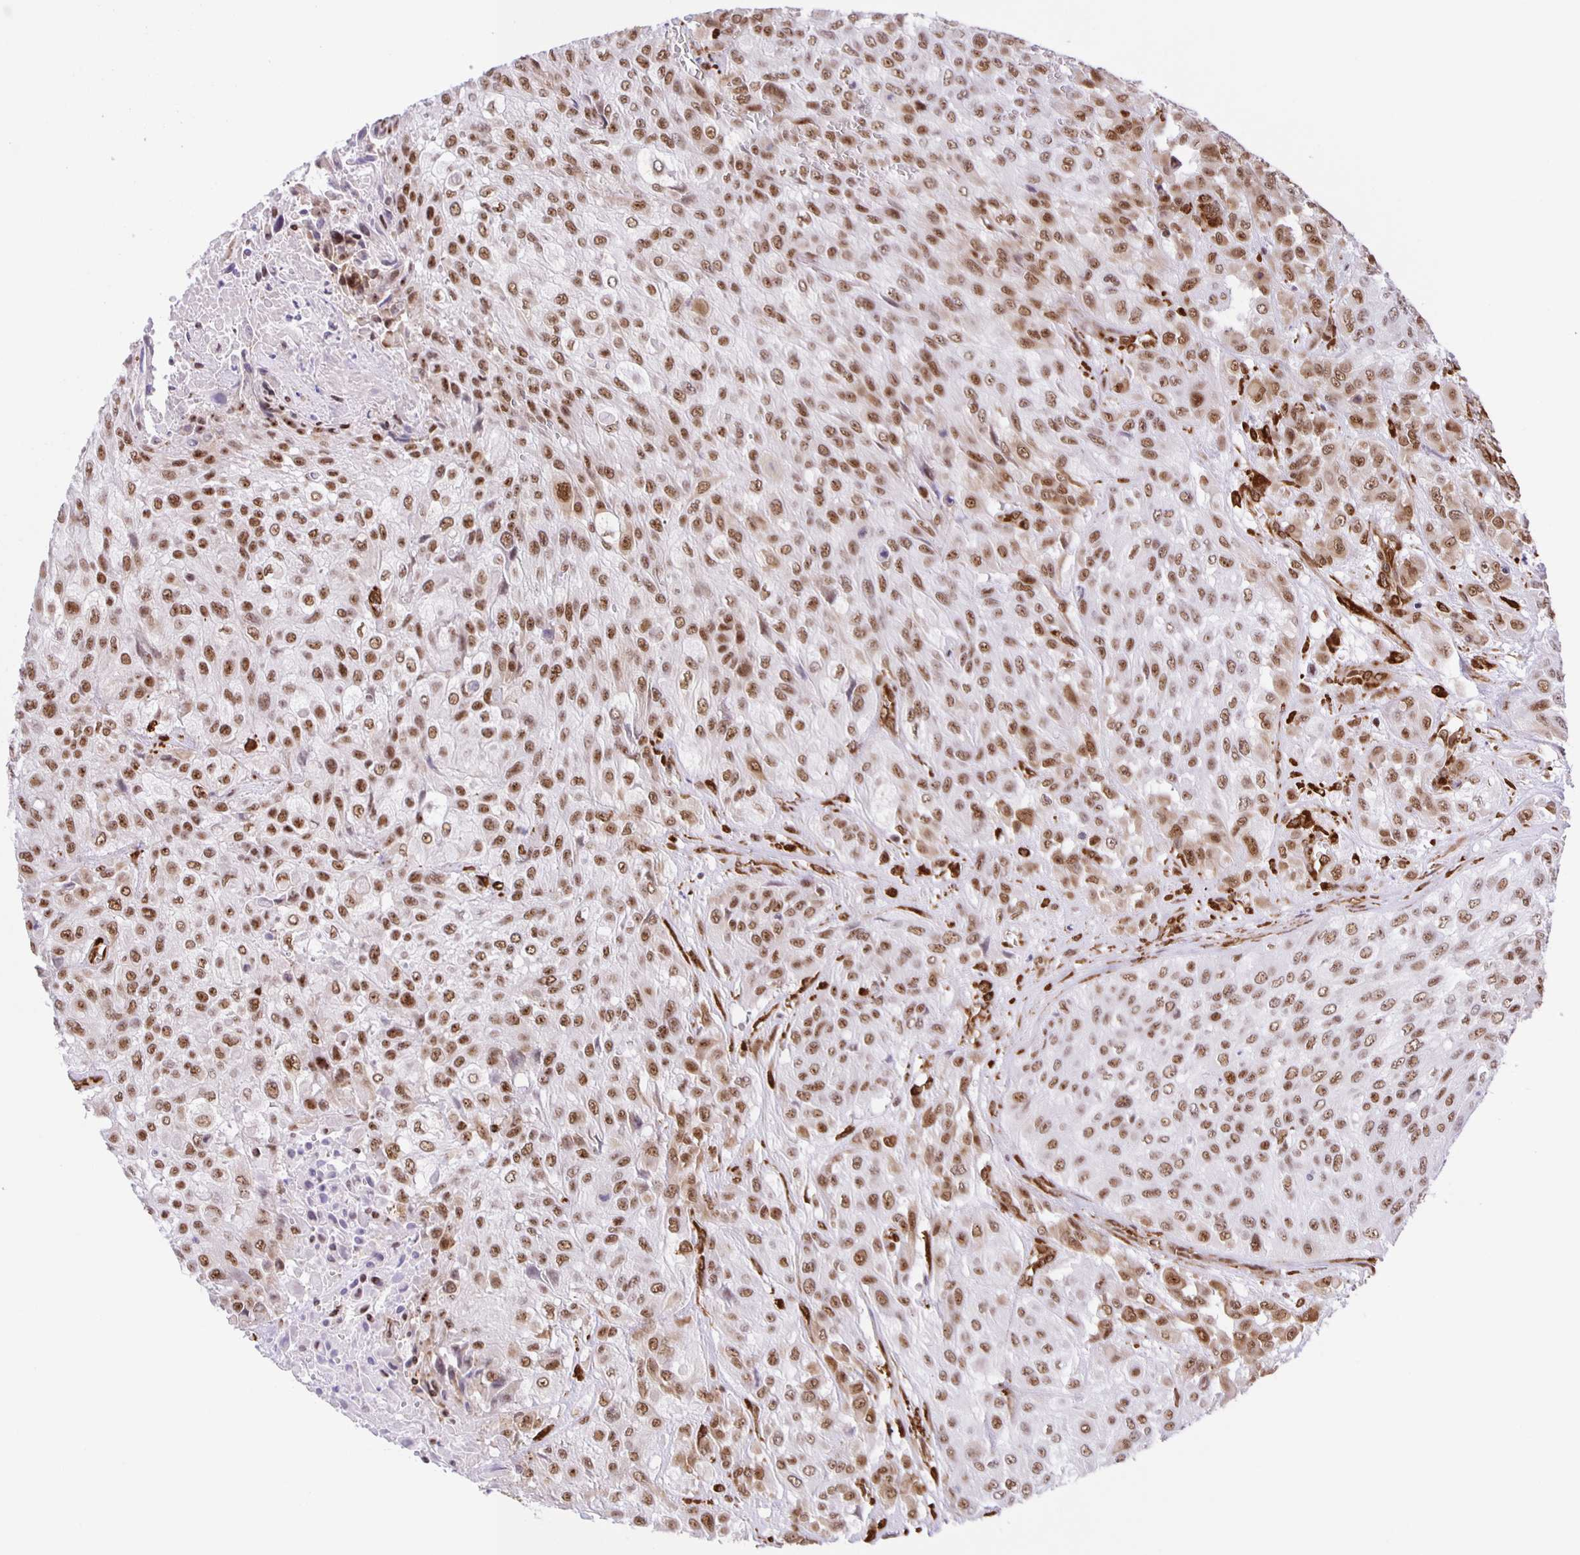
{"staining": {"intensity": "moderate", "quantity": ">75%", "location": "nuclear"}, "tissue": "urothelial cancer", "cell_type": "Tumor cells", "image_type": "cancer", "snomed": [{"axis": "morphology", "description": "Urothelial carcinoma, High grade"}, {"axis": "topography", "description": "Urinary bladder"}], "caption": "High-magnification brightfield microscopy of urothelial carcinoma (high-grade) stained with DAB (3,3'-diaminobenzidine) (brown) and counterstained with hematoxylin (blue). tumor cells exhibit moderate nuclear positivity is identified in approximately>75% of cells.", "gene": "ZRANB2", "patient": {"sex": "male", "age": 57}}